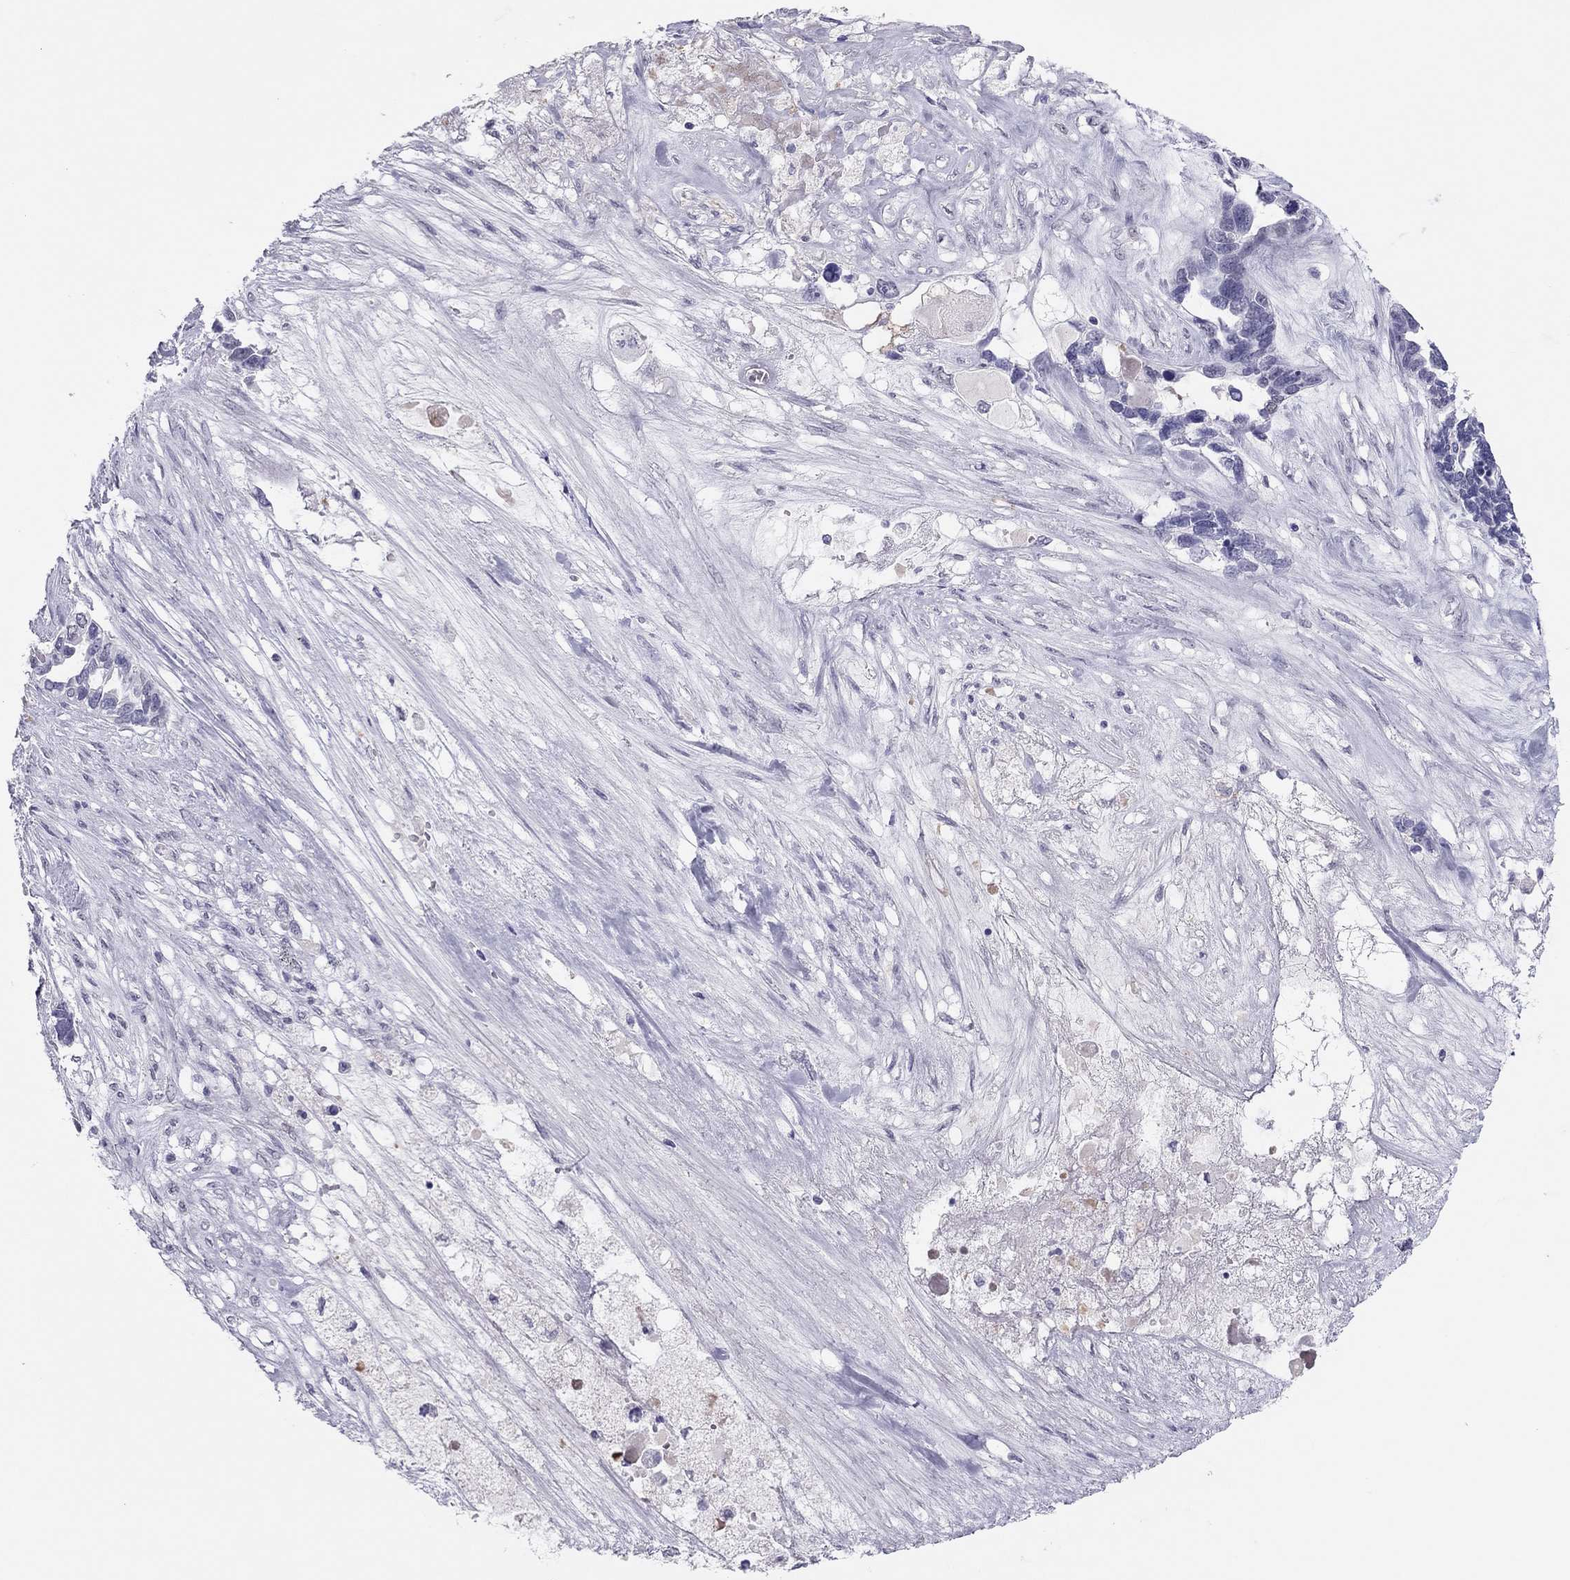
{"staining": {"intensity": "weak", "quantity": "<25%", "location": "nuclear"}, "tissue": "ovarian cancer", "cell_type": "Tumor cells", "image_type": "cancer", "snomed": [{"axis": "morphology", "description": "Cystadenocarcinoma, serous, NOS"}, {"axis": "topography", "description": "Ovary"}], "caption": "IHC of human serous cystadenocarcinoma (ovarian) reveals no positivity in tumor cells.", "gene": "PHOX2A", "patient": {"sex": "female", "age": 54}}